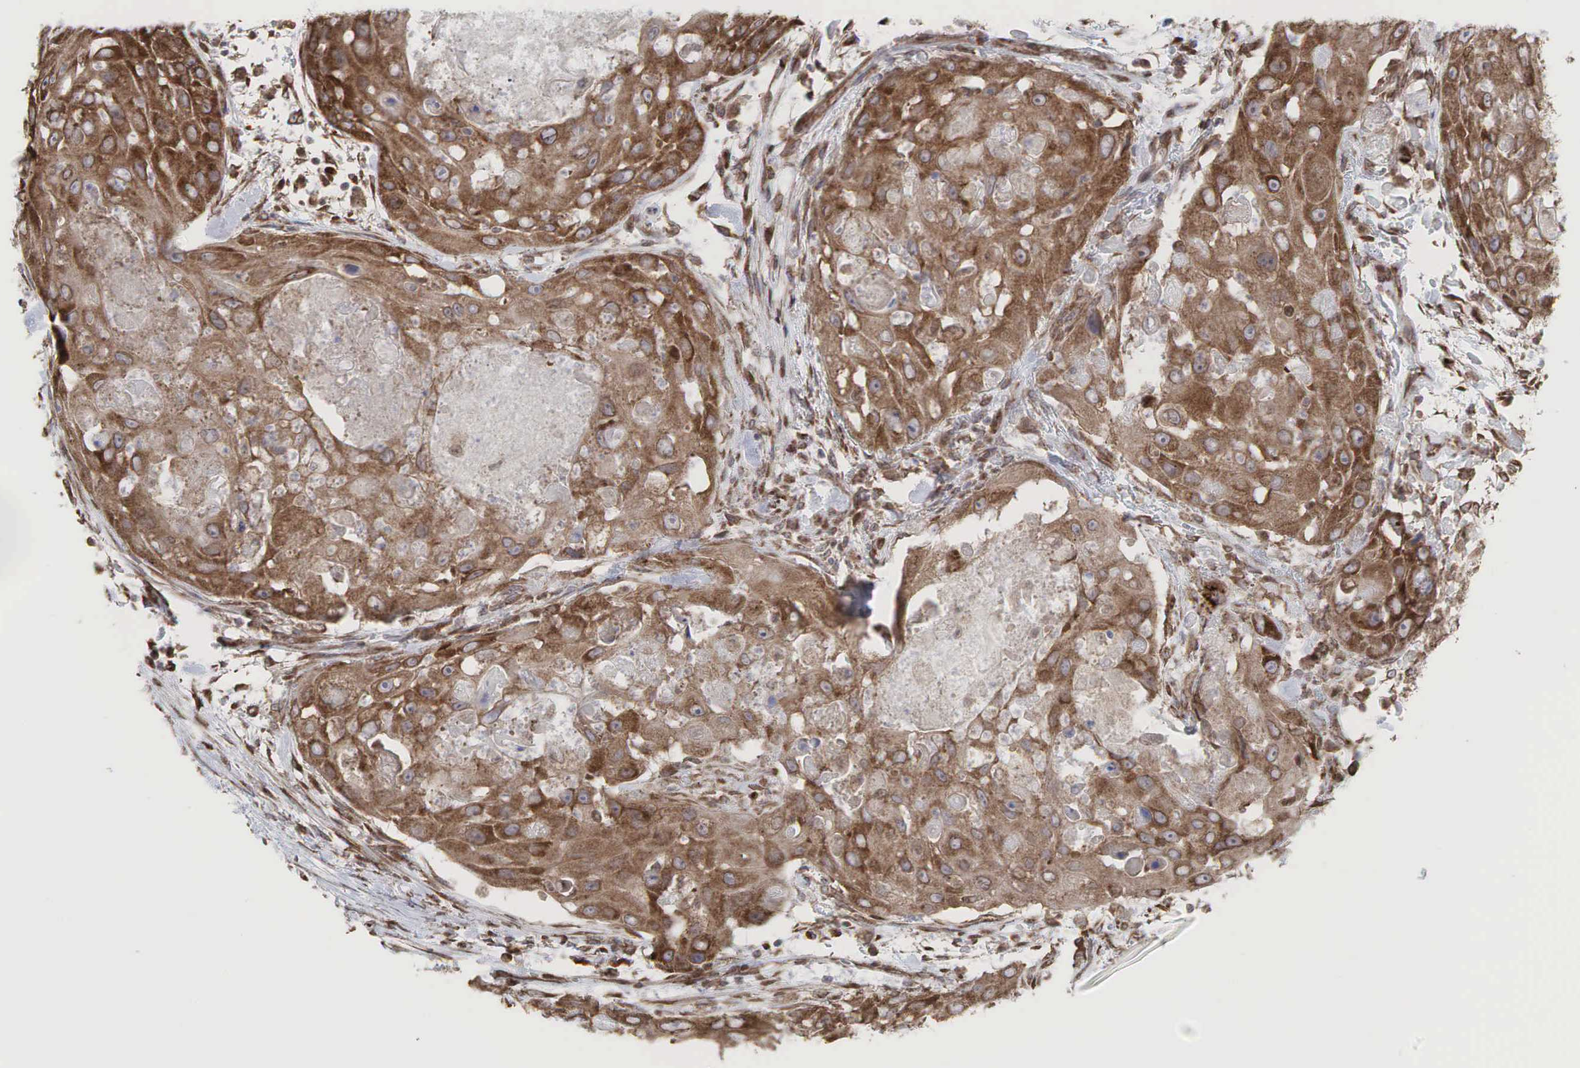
{"staining": {"intensity": "moderate", "quantity": ">75%", "location": "cytoplasmic/membranous"}, "tissue": "head and neck cancer", "cell_type": "Tumor cells", "image_type": "cancer", "snomed": [{"axis": "morphology", "description": "Squamous cell carcinoma, NOS"}, {"axis": "topography", "description": "Head-Neck"}], "caption": "IHC of human squamous cell carcinoma (head and neck) shows medium levels of moderate cytoplasmic/membranous positivity in approximately >75% of tumor cells.", "gene": "PABPC5", "patient": {"sex": "male", "age": 64}}